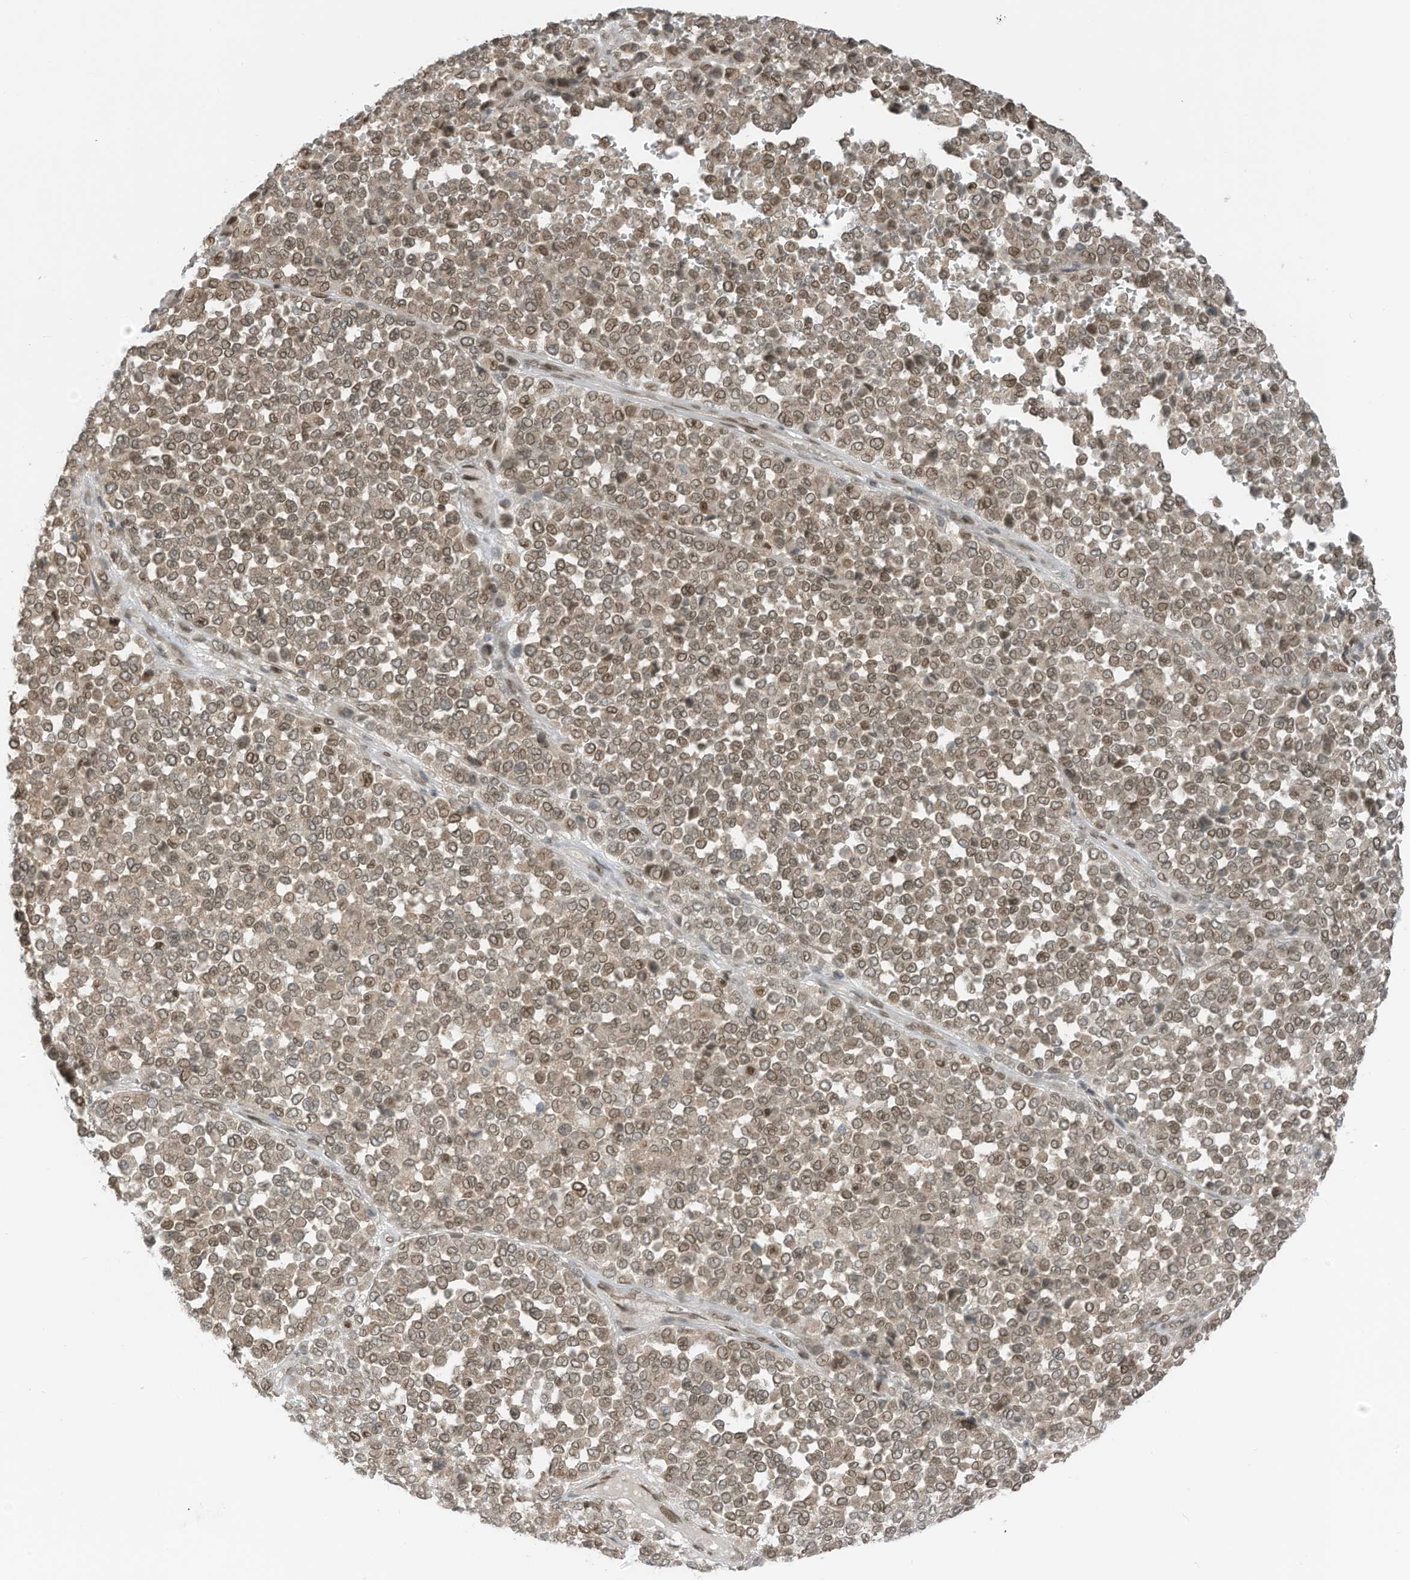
{"staining": {"intensity": "moderate", "quantity": ">75%", "location": "cytoplasmic/membranous,nuclear"}, "tissue": "melanoma", "cell_type": "Tumor cells", "image_type": "cancer", "snomed": [{"axis": "morphology", "description": "Malignant melanoma, Metastatic site"}, {"axis": "topography", "description": "Pancreas"}], "caption": "Melanoma stained with DAB IHC reveals medium levels of moderate cytoplasmic/membranous and nuclear positivity in approximately >75% of tumor cells.", "gene": "RABL3", "patient": {"sex": "female", "age": 30}}